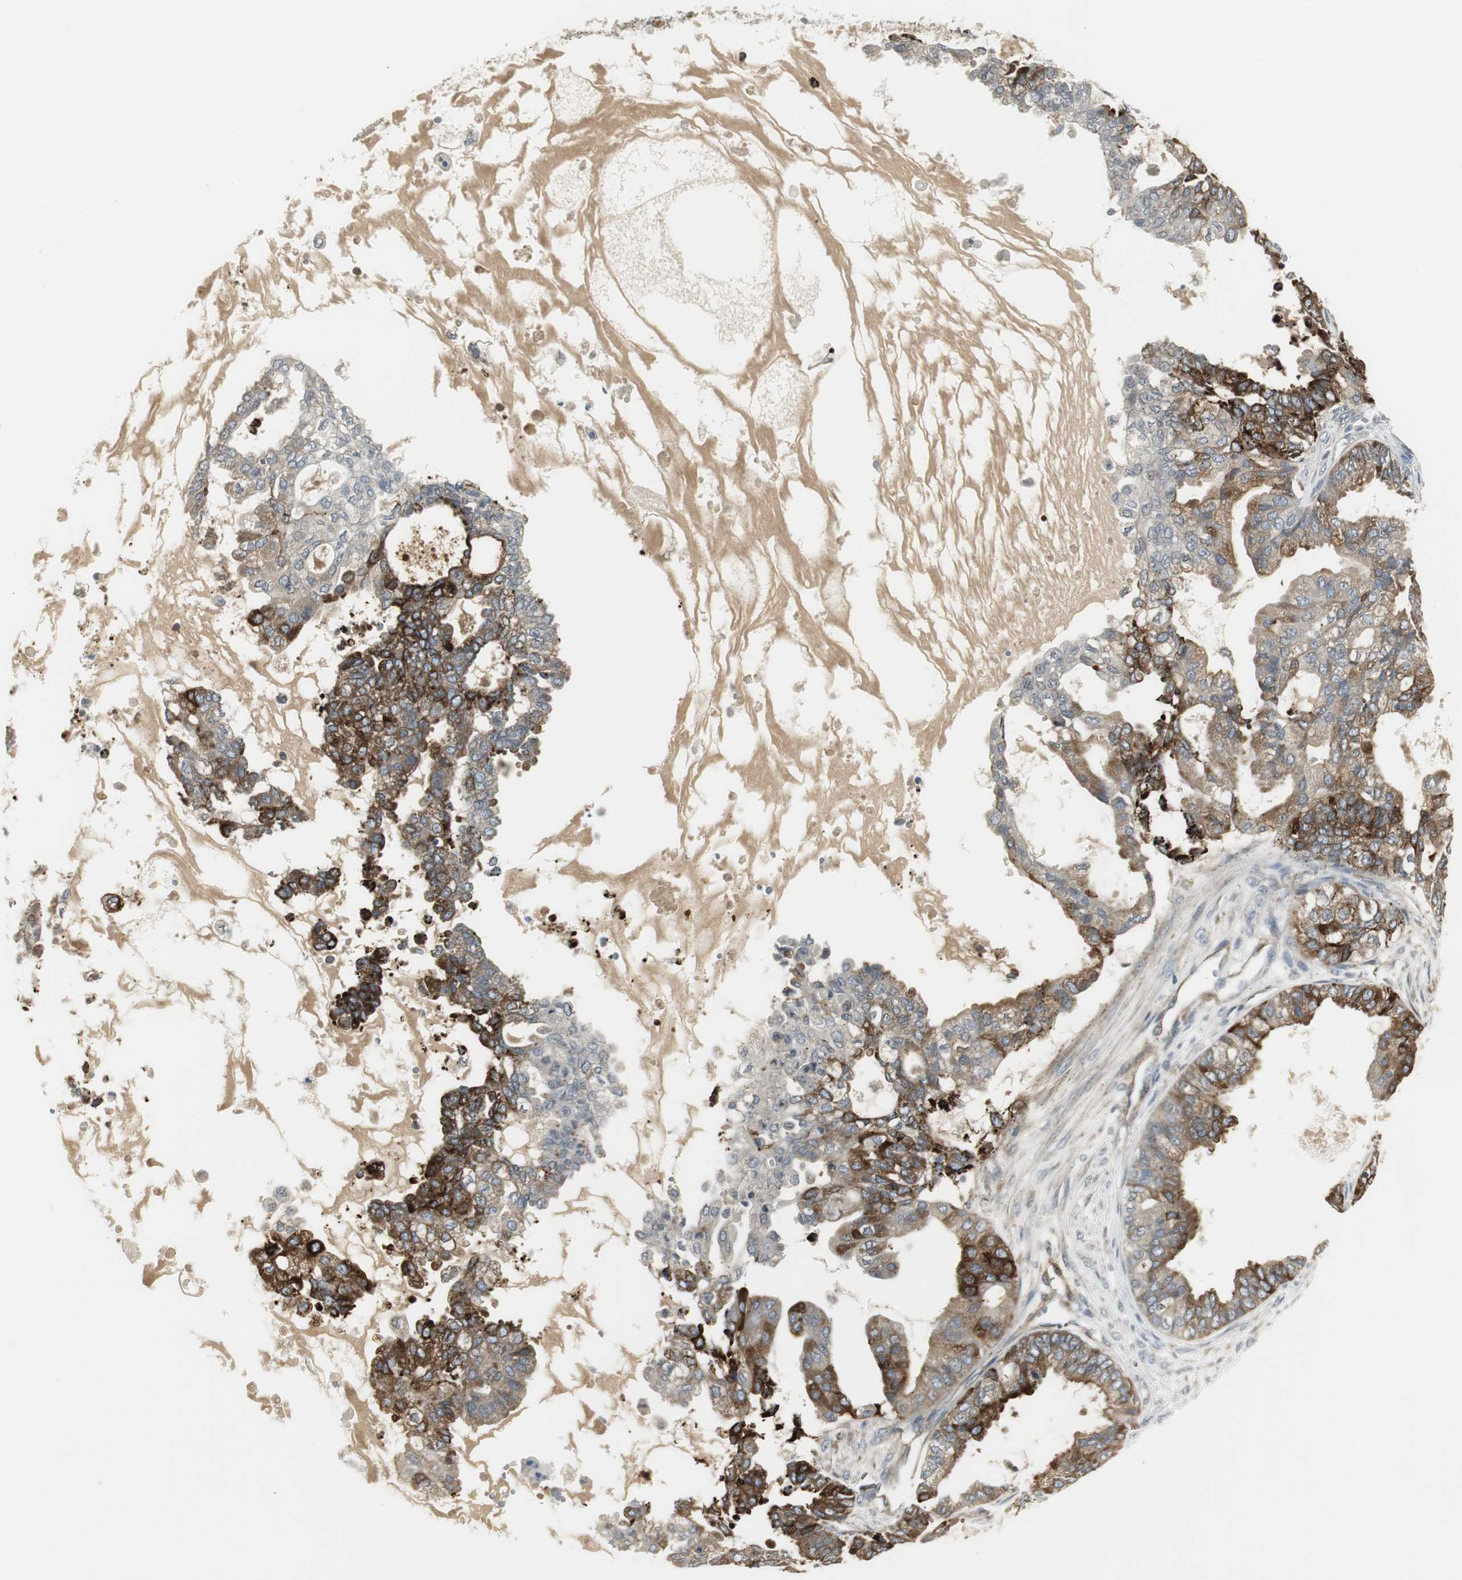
{"staining": {"intensity": "strong", "quantity": "25%-75%", "location": "cytoplasmic/membranous"}, "tissue": "ovarian cancer", "cell_type": "Tumor cells", "image_type": "cancer", "snomed": [{"axis": "morphology", "description": "Carcinoma, NOS"}, {"axis": "morphology", "description": "Carcinoma, endometroid"}, {"axis": "topography", "description": "Ovary"}], "caption": "This is a photomicrograph of immunohistochemistry (IHC) staining of ovarian carcinoma, which shows strong positivity in the cytoplasmic/membranous of tumor cells.", "gene": "SCYL3", "patient": {"sex": "female", "age": 50}}